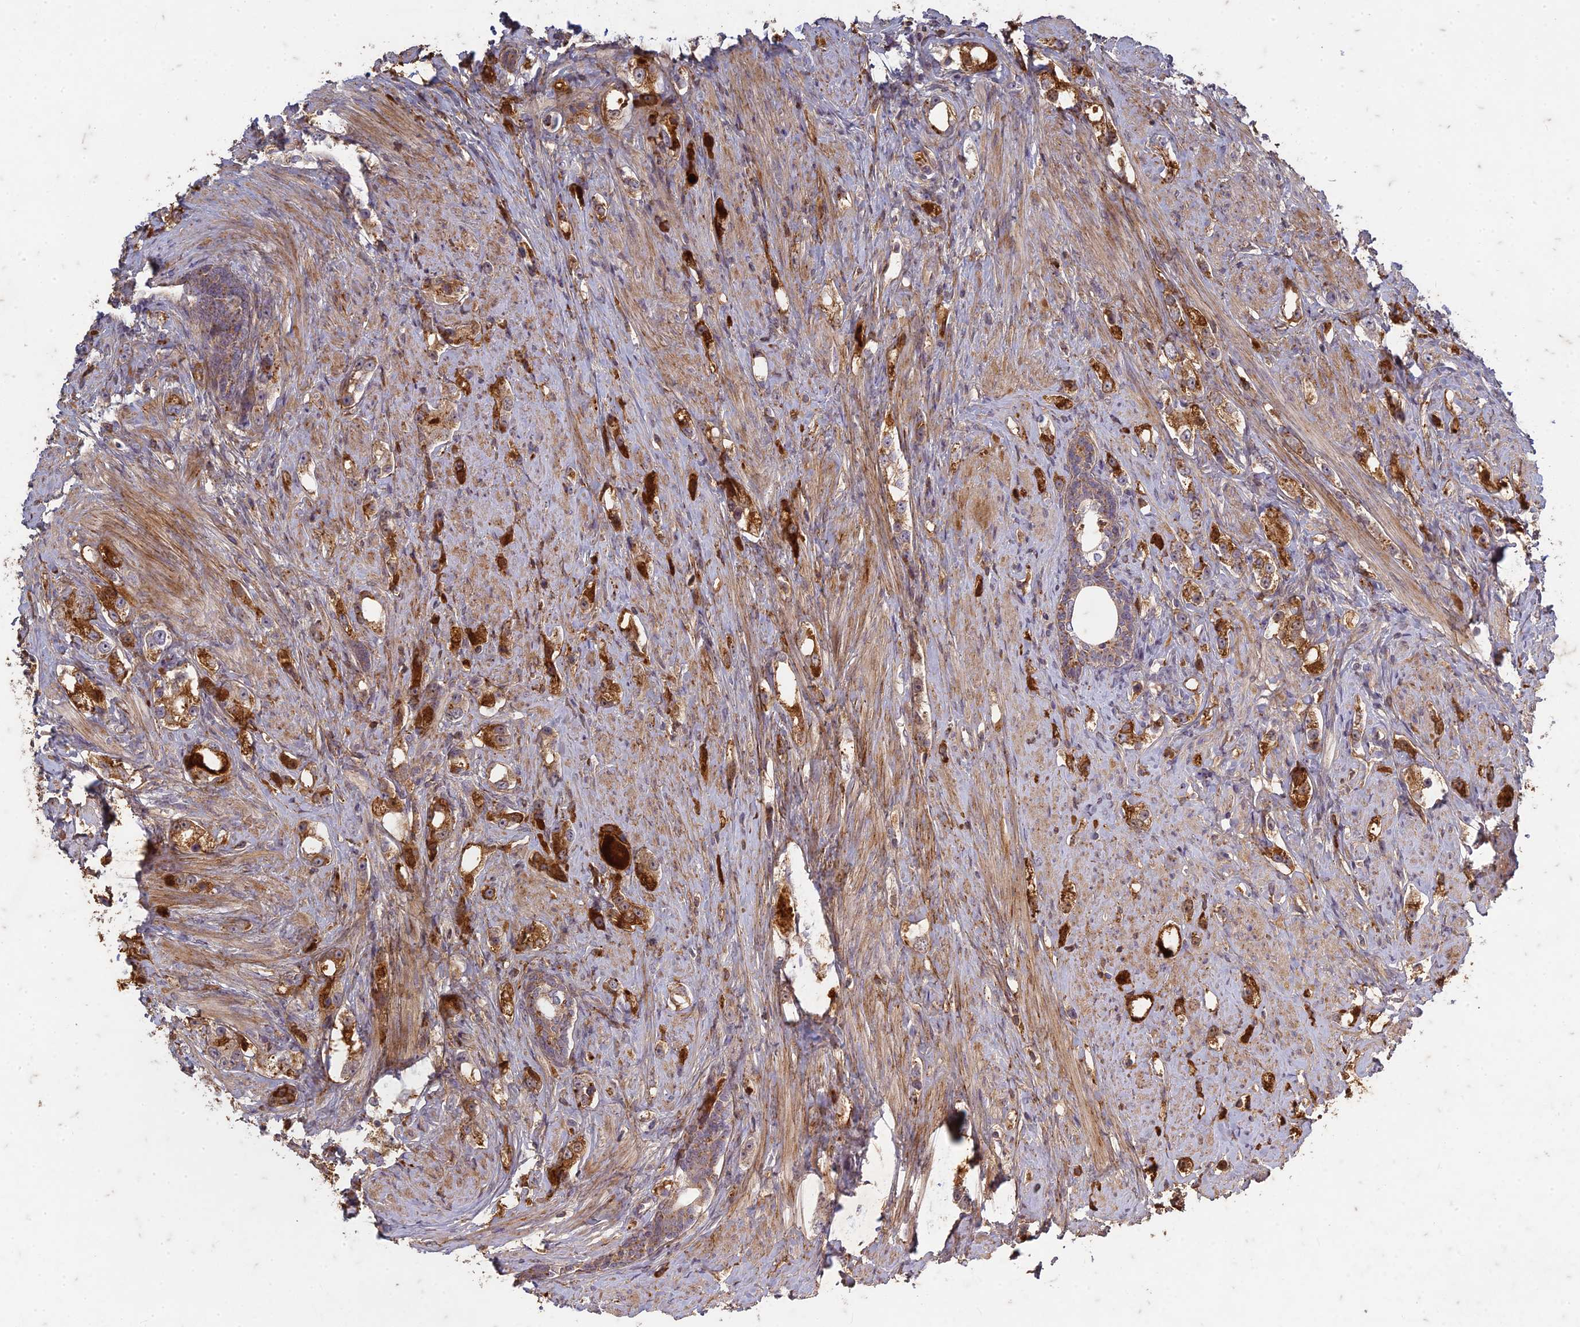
{"staining": {"intensity": "moderate", "quantity": ">75%", "location": "cytoplasmic/membranous"}, "tissue": "prostate cancer", "cell_type": "Tumor cells", "image_type": "cancer", "snomed": [{"axis": "morphology", "description": "Adenocarcinoma, High grade"}, {"axis": "topography", "description": "Prostate"}], "caption": "IHC photomicrograph of human prostate high-grade adenocarcinoma stained for a protein (brown), which exhibits medium levels of moderate cytoplasmic/membranous expression in approximately >75% of tumor cells.", "gene": "TCF25", "patient": {"sex": "male", "age": 63}}